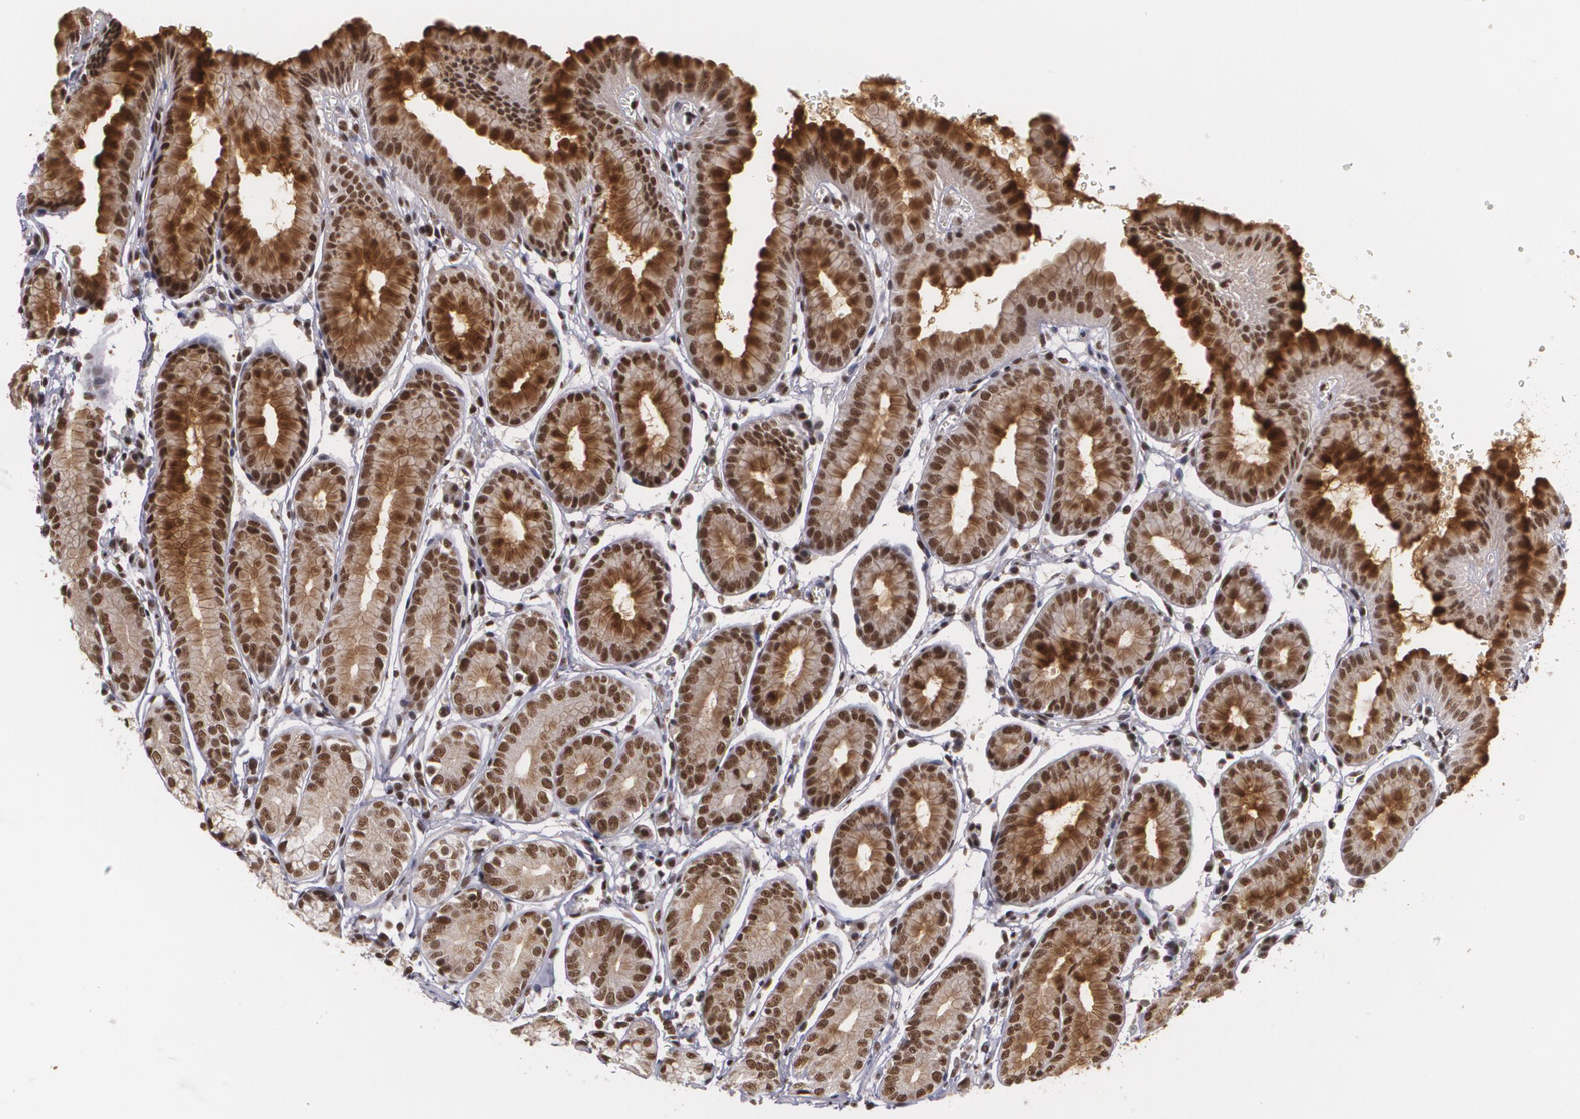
{"staining": {"intensity": "strong", "quantity": ">75%", "location": "cytoplasmic/membranous,nuclear"}, "tissue": "stomach", "cell_type": "Glandular cells", "image_type": "normal", "snomed": [{"axis": "morphology", "description": "Normal tissue, NOS"}, {"axis": "topography", "description": "Stomach"}], "caption": "This micrograph demonstrates normal stomach stained with IHC to label a protein in brown. The cytoplasmic/membranous,nuclear of glandular cells show strong positivity for the protein. Nuclei are counter-stained blue.", "gene": "RXRB", "patient": {"sex": "male", "age": 42}}